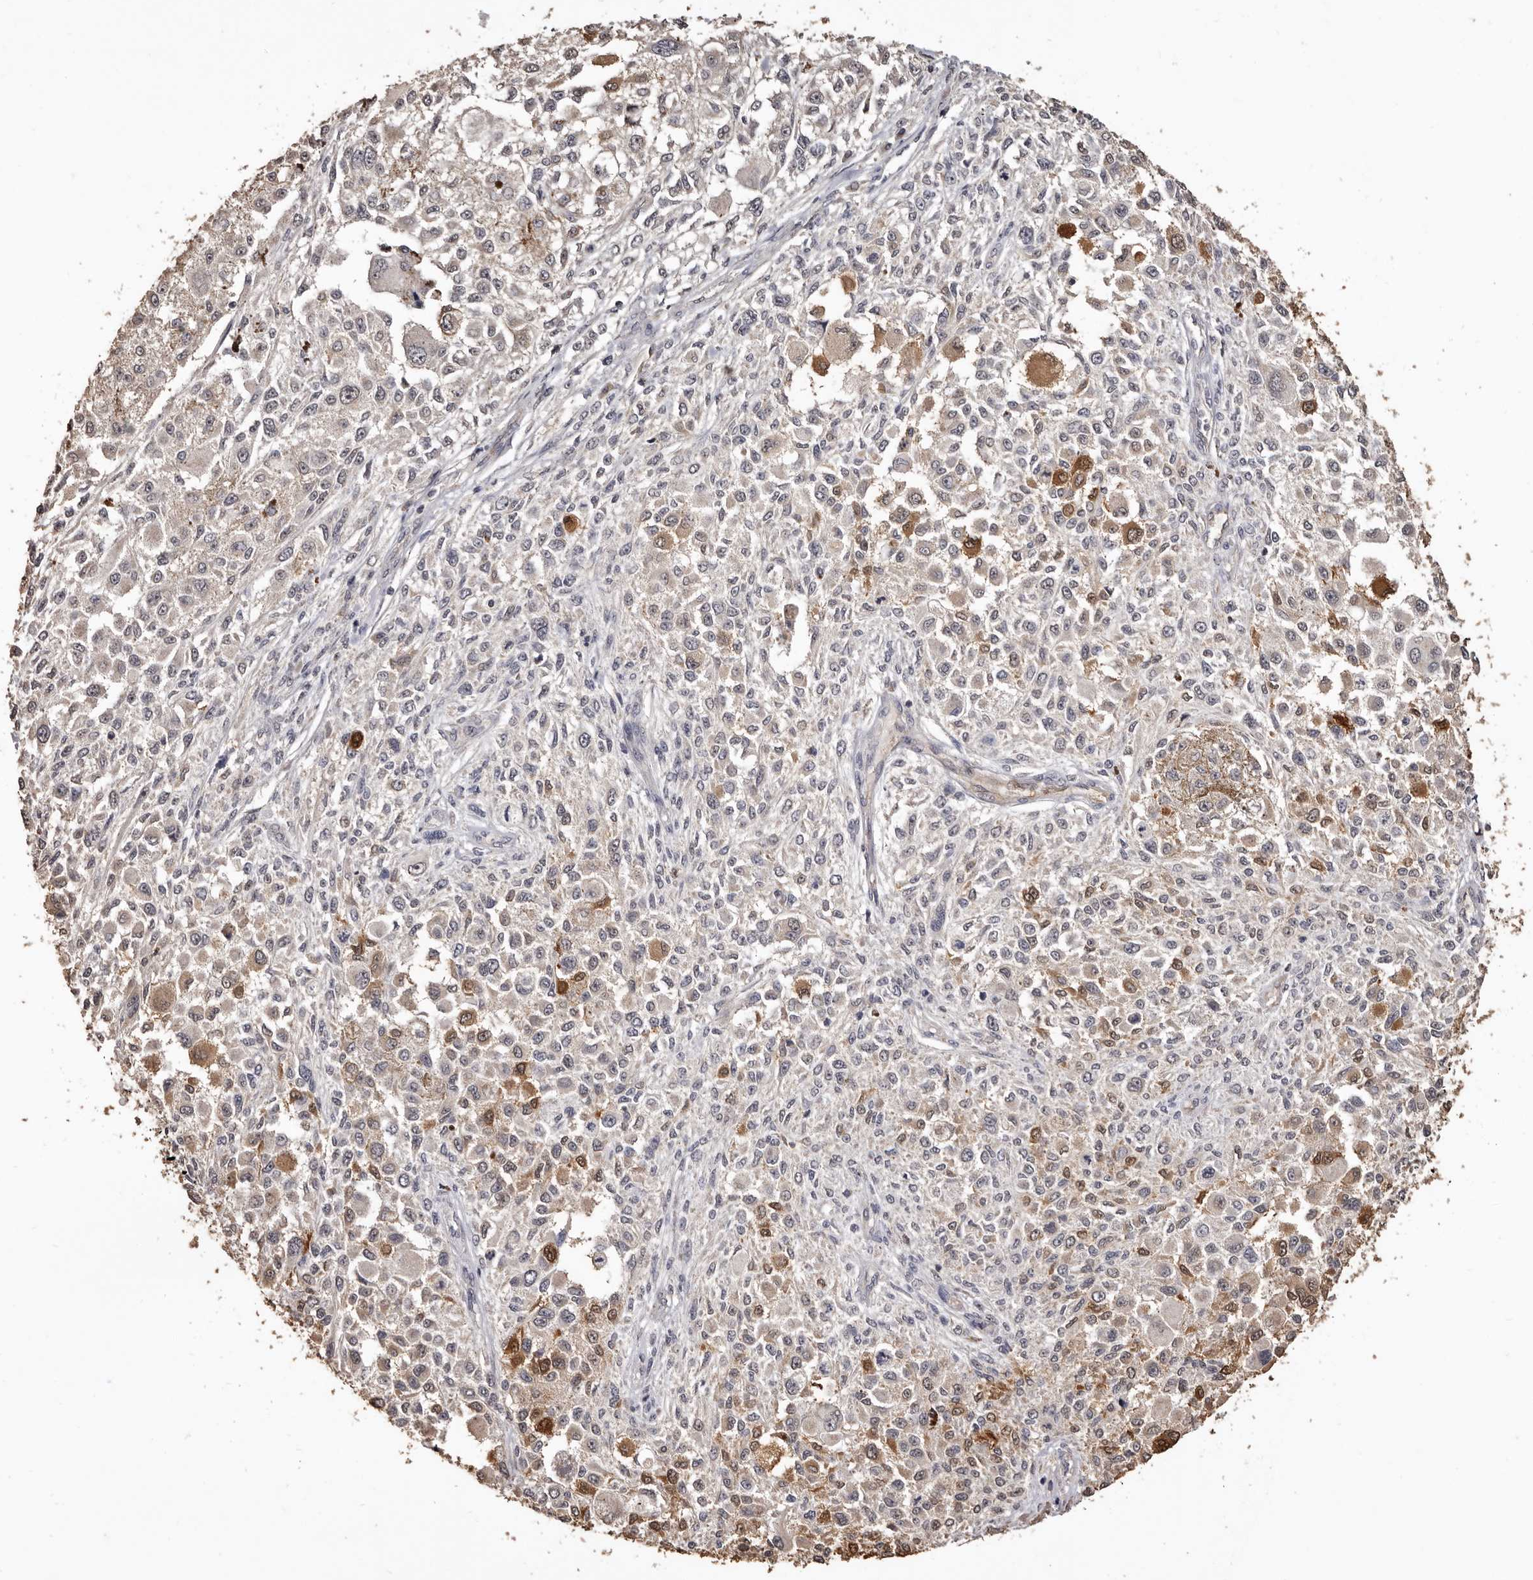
{"staining": {"intensity": "moderate", "quantity": "<25%", "location": "cytoplasmic/membranous"}, "tissue": "melanoma", "cell_type": "Tumor cells", "image_type": "cancer", "snomed": [{"axis": "morphology", "description": "Necrosis, NOS"}, {"axis": "morphology", "description": "Malignant melanoma, NOS"}, {"axis": "topography", "description": "Skin"}], "caption": "An immunohistochemistry histopathology image of neoplastic tissue is shown. Protein staining in brown highlights moderate cytoplasmic/membranous positivity in melanoma within tumor cells. Using DAB (3,3'-diaminobenzidine) (brown) and hematoxylin (blue) stains, captured at high magnification using brightfield microscopy.", "gene": "INAVA", "patient": {"sex": "female", "age": 87}}